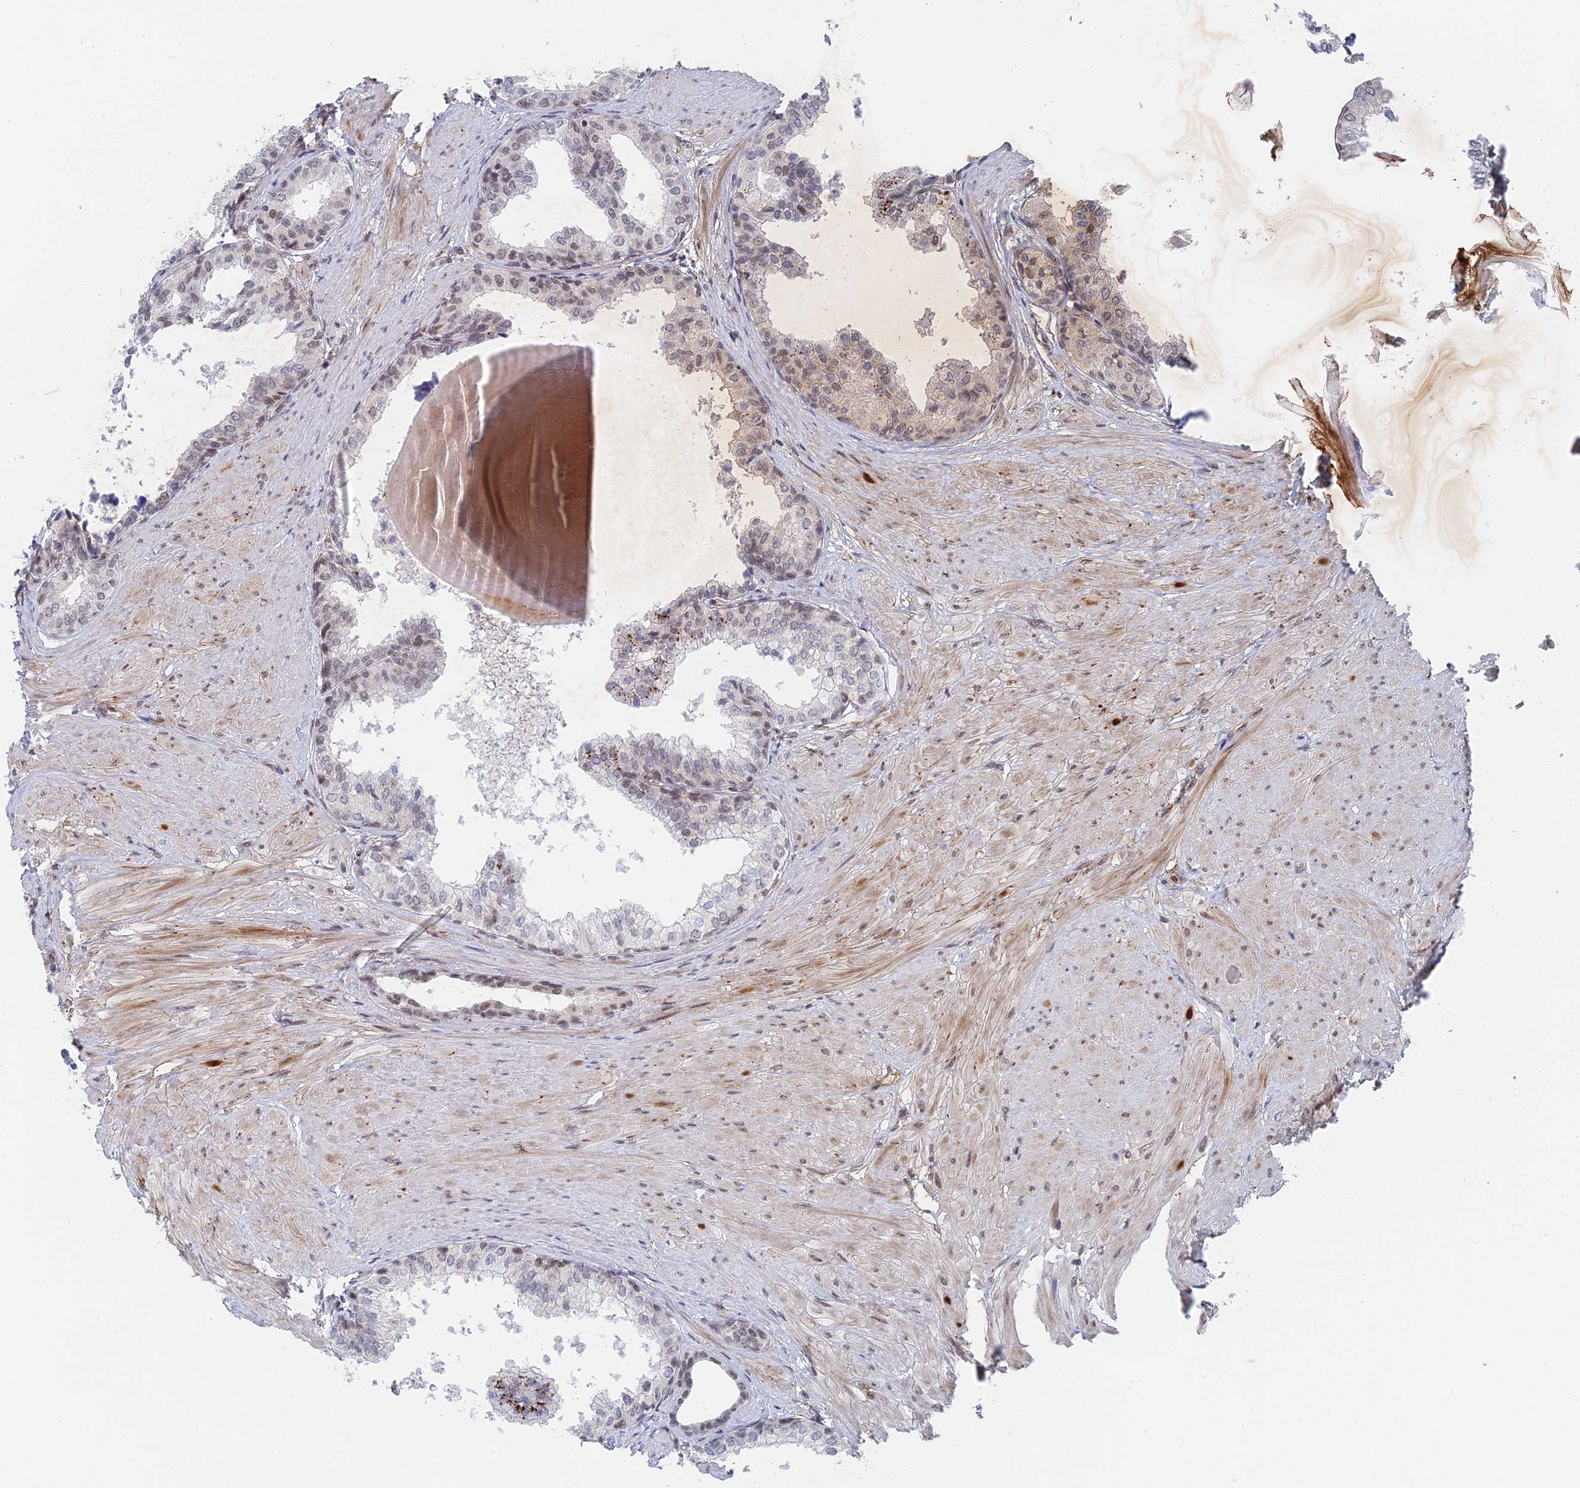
{"staining": {"intensity": "moderate", "quantity": "25%-75%", "location": "cytoplasmic/membranous"}, "tissue": "prostate", "cell_type": "Glandular cells", "image_type": "normal", "snomed": [{"axis": "morphology", "description": "Normal tissue, NOS"}, {"axis": "topography", "description": "Prostate"}], "caption": "DAB immunohistochemical staining of unremarkable prostate demonstrates moderate cytoplasmic/membranous protein positivity in about 25%-75% of glandular cells. (IHC, brightfield microscopy, high magnification).", "gene": "CCDC85A", "patient": {"sex": "male", "age": 48}}